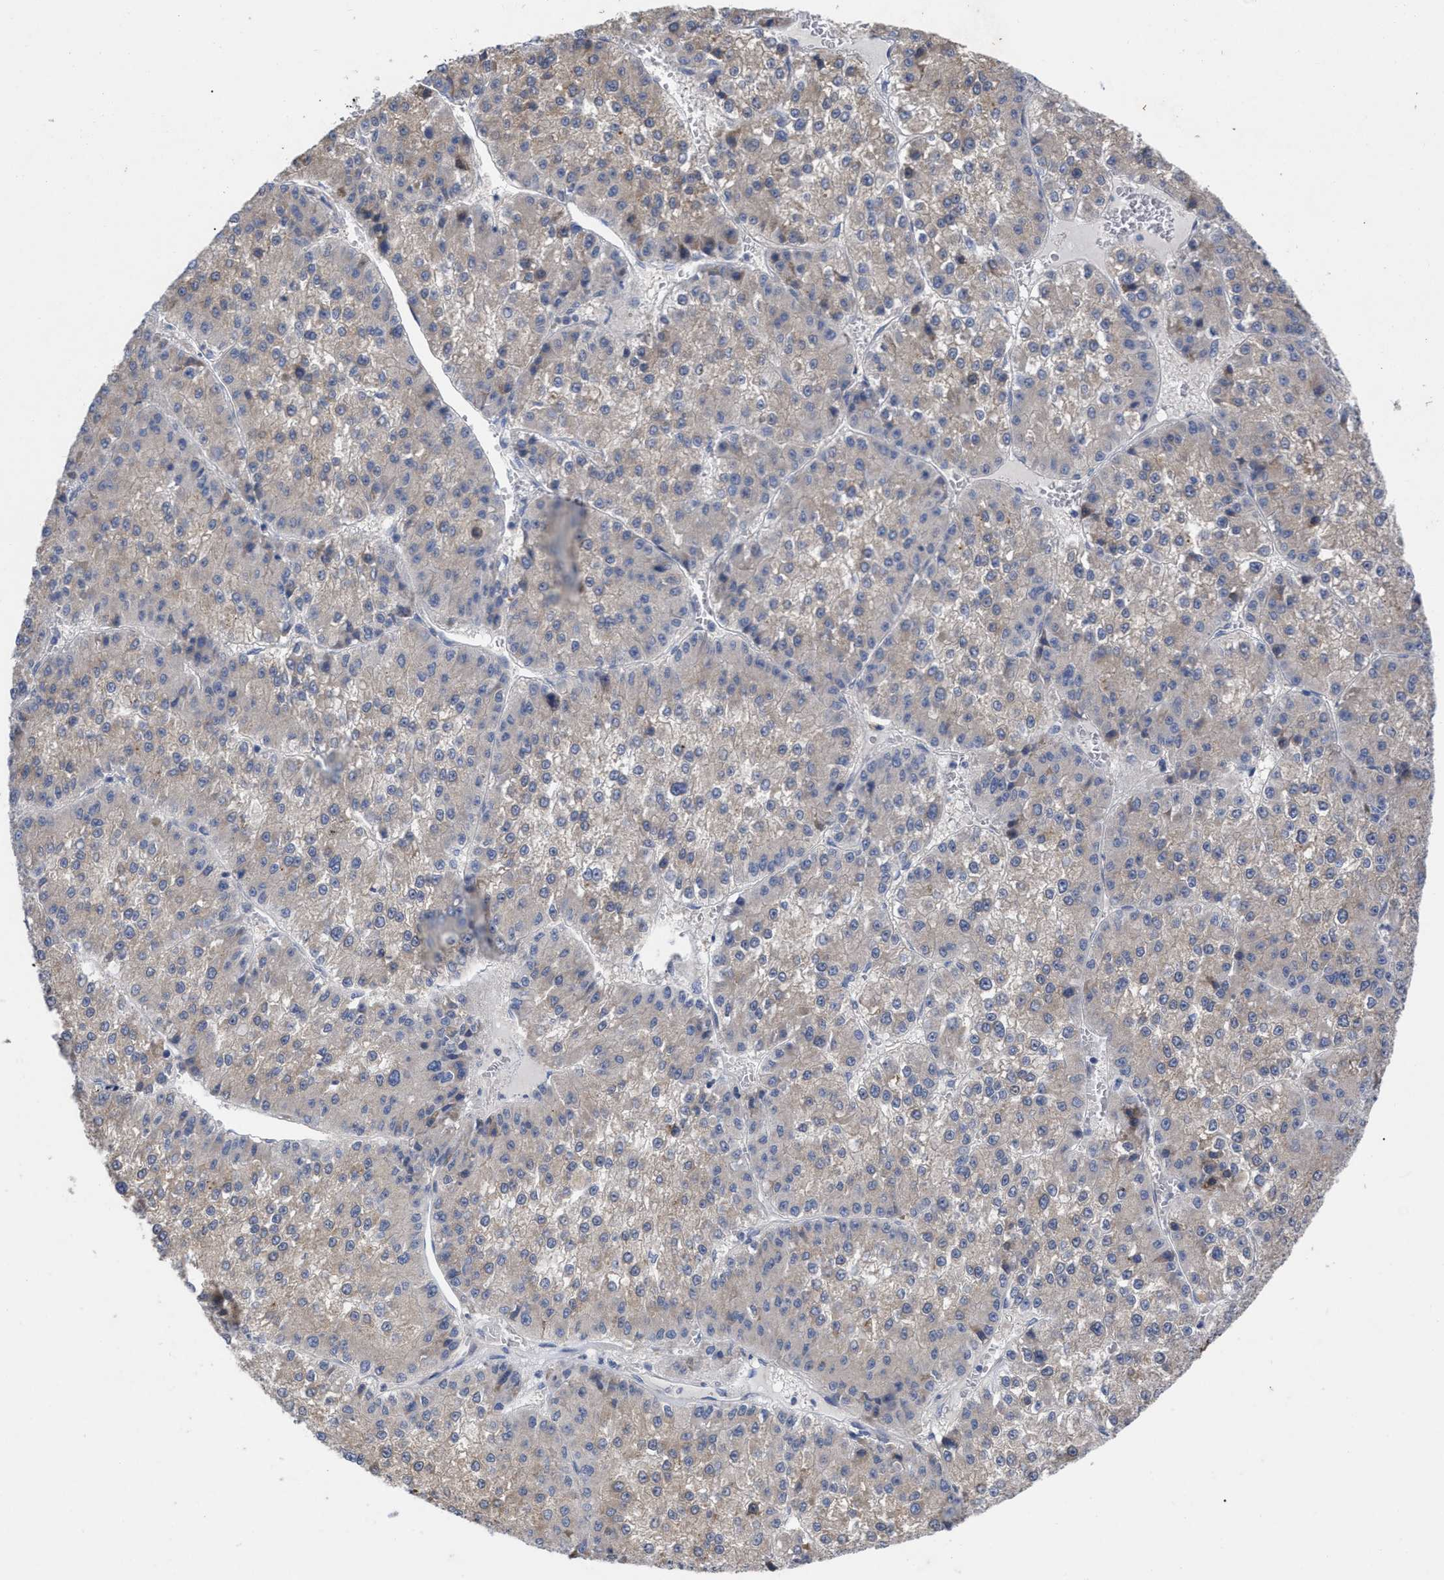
{"staining": {"intensity": "weak", "quantity": "25%-75%", "location": "cytoplasmic/membranous"}, "tissue": "liver cancer", "cell_type": "Tumor cells", "image_type": "cancer", "snomed": [{"axis": "morphology", "description": "Carcinoma, Hepatocellular, NOS"}, {"axis": "topography", "description": "Liver"}], "caption": "IHC (DAB) staining of hepatocellular carcinoma (liver) shows weak cytoplasmic/membranous protein positivity in about 25%-75% of tumor cells. (DAB (3,3'-diaminobenzidine) = brown stain, brightfield microscopy at high magnification).", "gene": "VIP", "patient": {"sex": "female", "age": 73}}